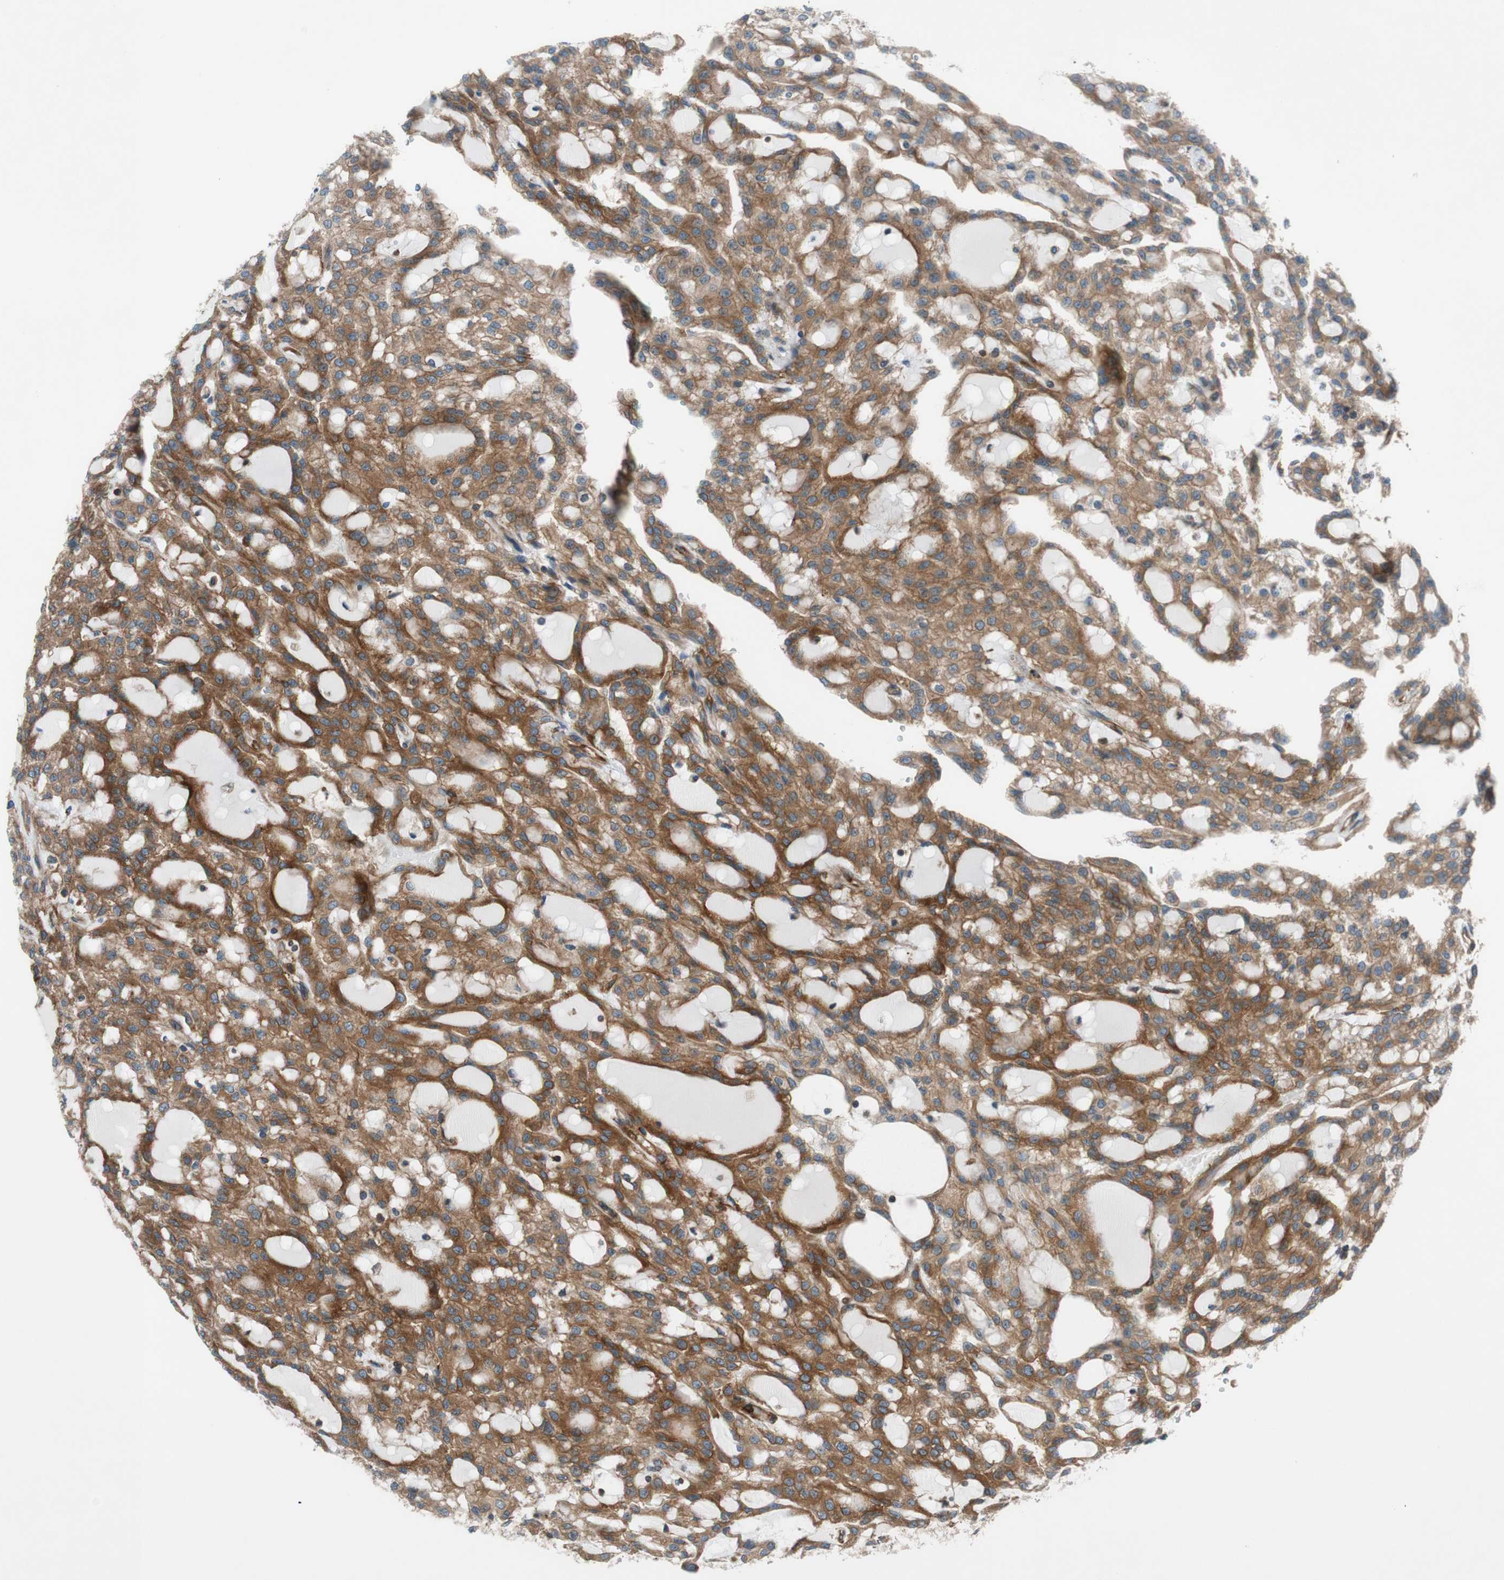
{"staining": {"intensity": "moderate", "quantity": ">75%", "location": "cytoplasmic/membranous"}, "tissue": "renal cancer", "cell_type": "Tumor cells", "image_type": "cancer", "snomed": [{"axis": "morphology", "description": "Adenocarcinoma, NOS"}, {"axis": "topography", "description": "Kidney"}], "caption": "Renal cancer stained with IHC displays moderate cytoplasmic/membranous staining in about >75% of tumor cells.", "gene": "CCN4", "patient": {"sex": "male", "age": 63}}